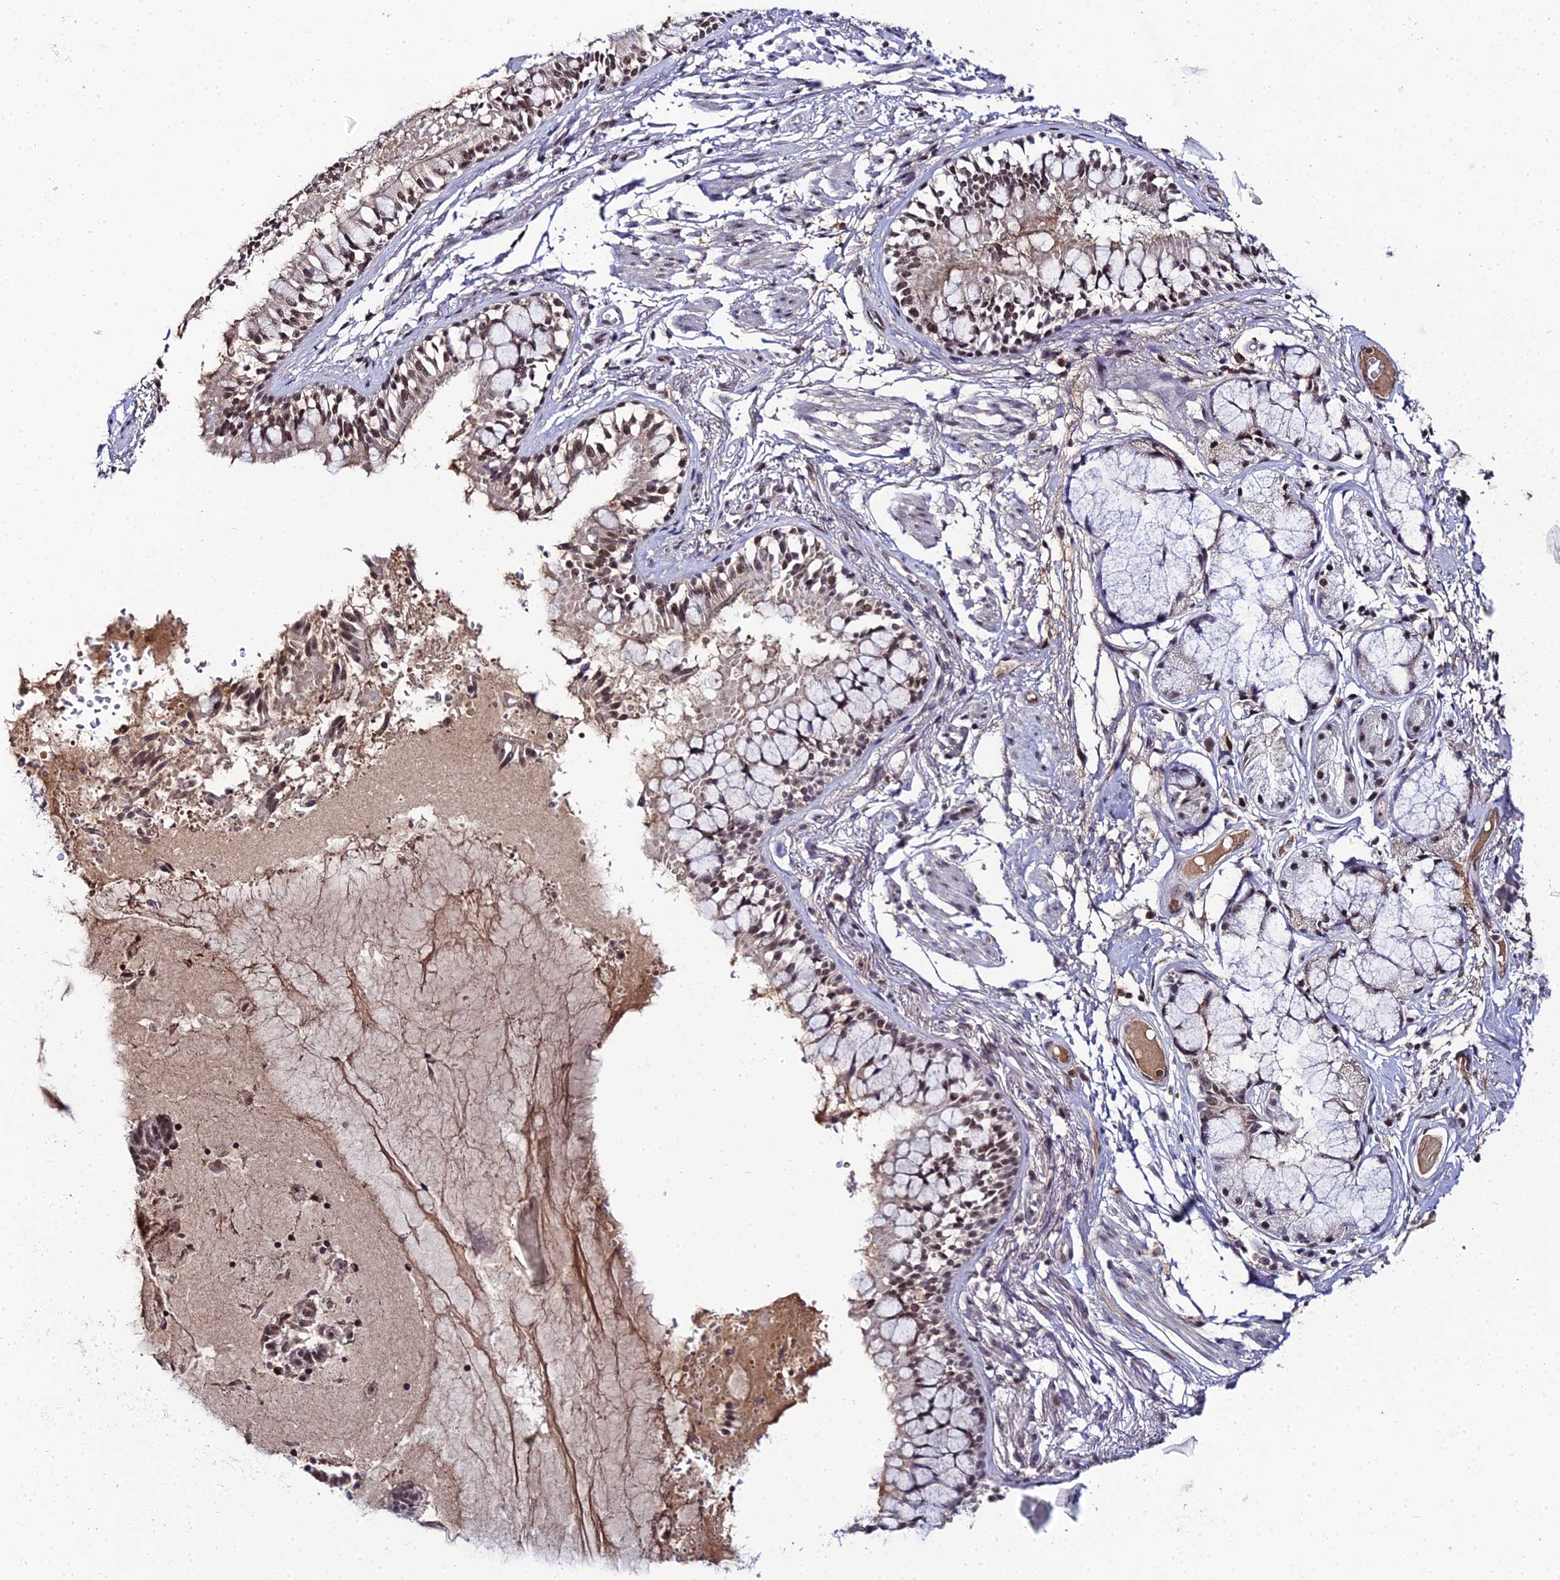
{"staining": {"intensity": "strong", "quantity": ">75%", "location": "nuclear"}, "tissue": "bronchus", "cell_type": "Respiratory epithelial cells", "image_type": "normal", "snomed": [{"axis": "morphology", "description": "Normal tissue, NOS"}, {"axis": "topography", "description": "Bronchus"}], "caption": "The photomicrograph exhibits immunohistochemical staining of unremarkable bronchus. There is strong nuclear staining is identified in approximately >75% of respiratory epithelial cells. (IHC, brightfield microscopy, high magnification).", "gene": "EXOSC3", "patient": {"sex": "male", "age": 70}}